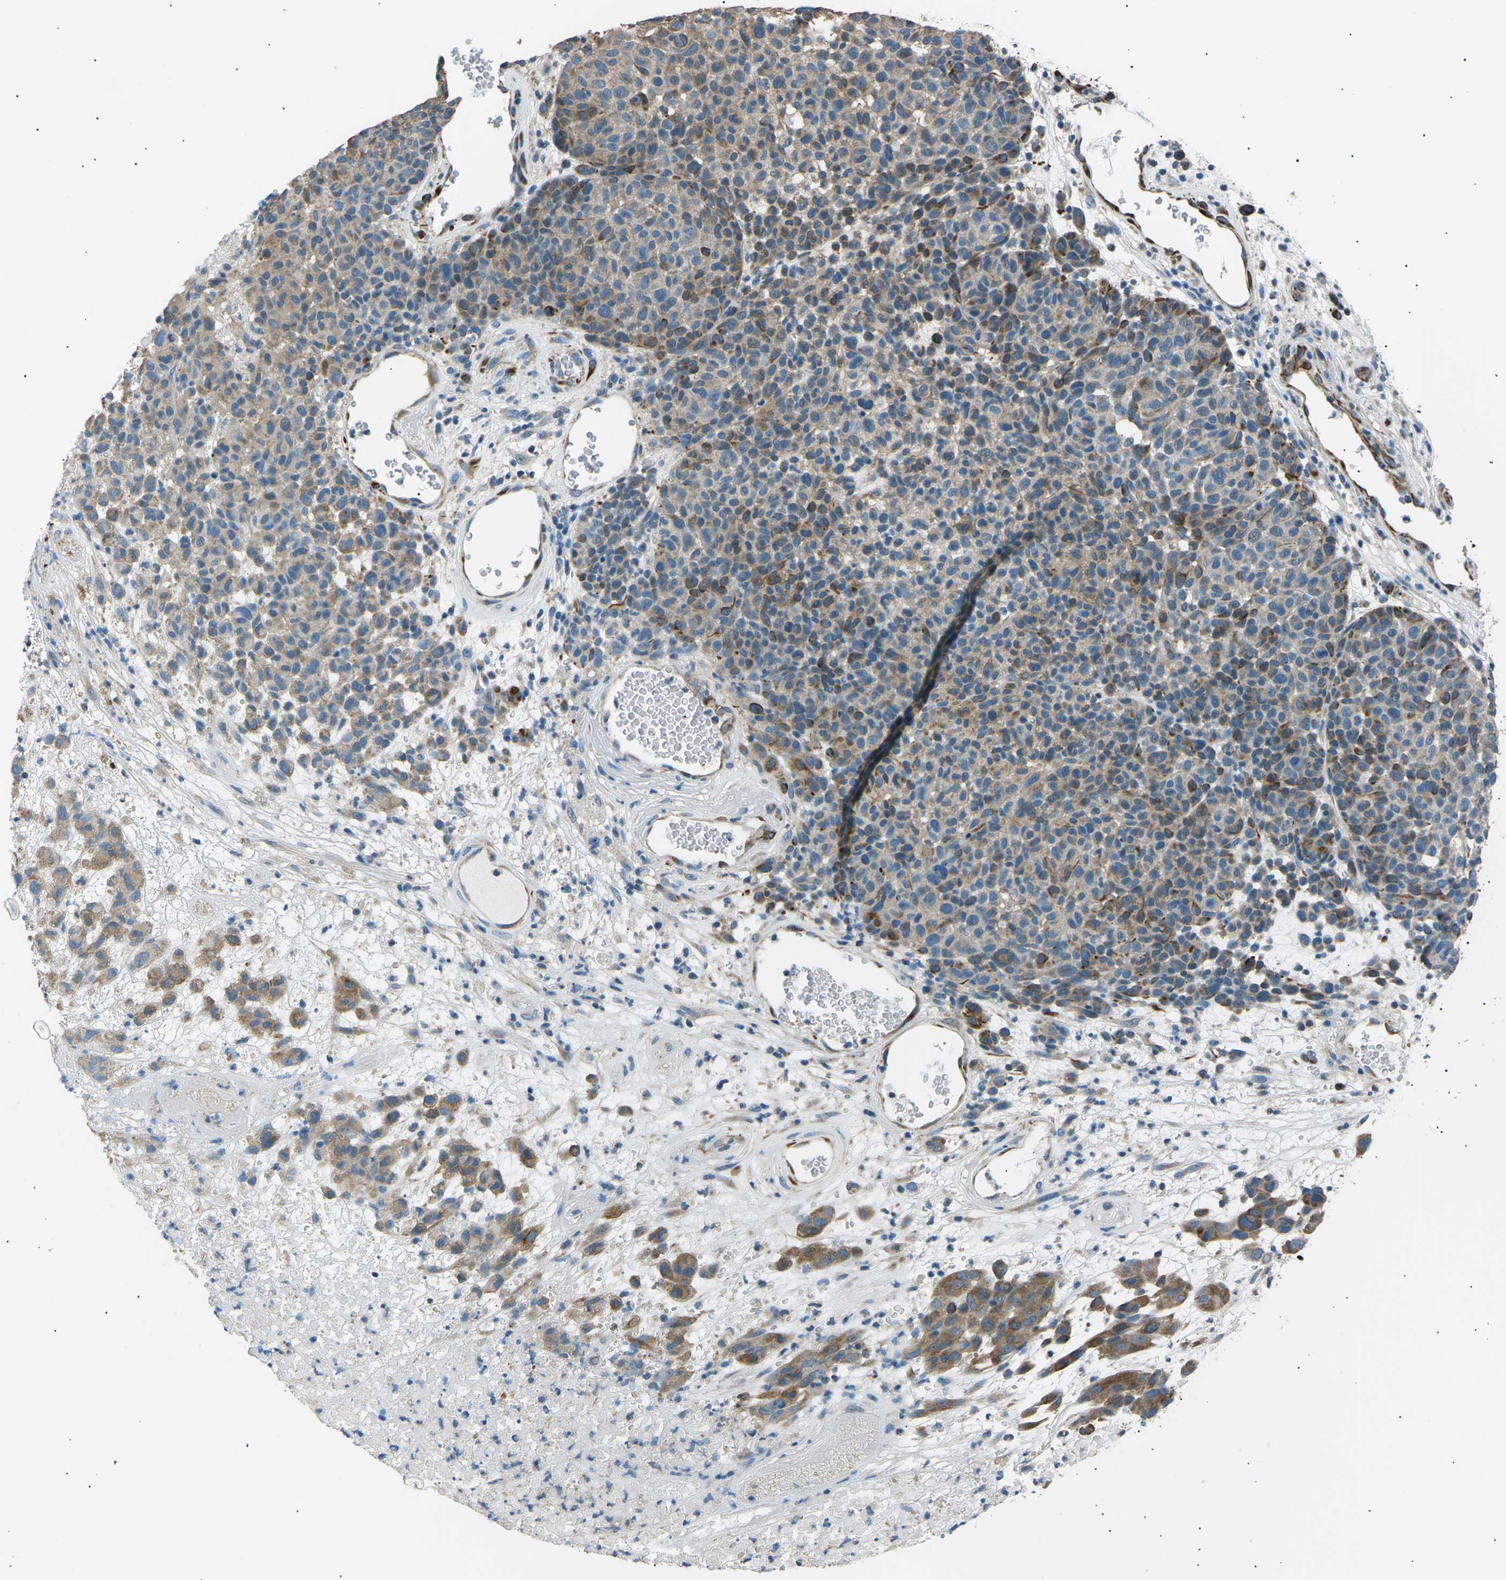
{"staining": {"intensity": "moderate", "quantity": "25%-75%", "location": "cytoplasmic/membranous"}, "tissue": "melanoma", "cell_type": "Tumor cells", "image_type": "cancer", "snomed": [{"axis": "morphology", "description": "Malignant melanoma, NOS"}, {"axis": "topography", "description": "Skin"}], "caption": "Immunohistochemistry (IHC) (DAB) staining of human malignant melanoma shows moderate cytoplasmic/membranous protein positivity in about 25%-75% of tumor cells.", "gene": "SLK", "patient": {"sex": "male", "age": 59}}